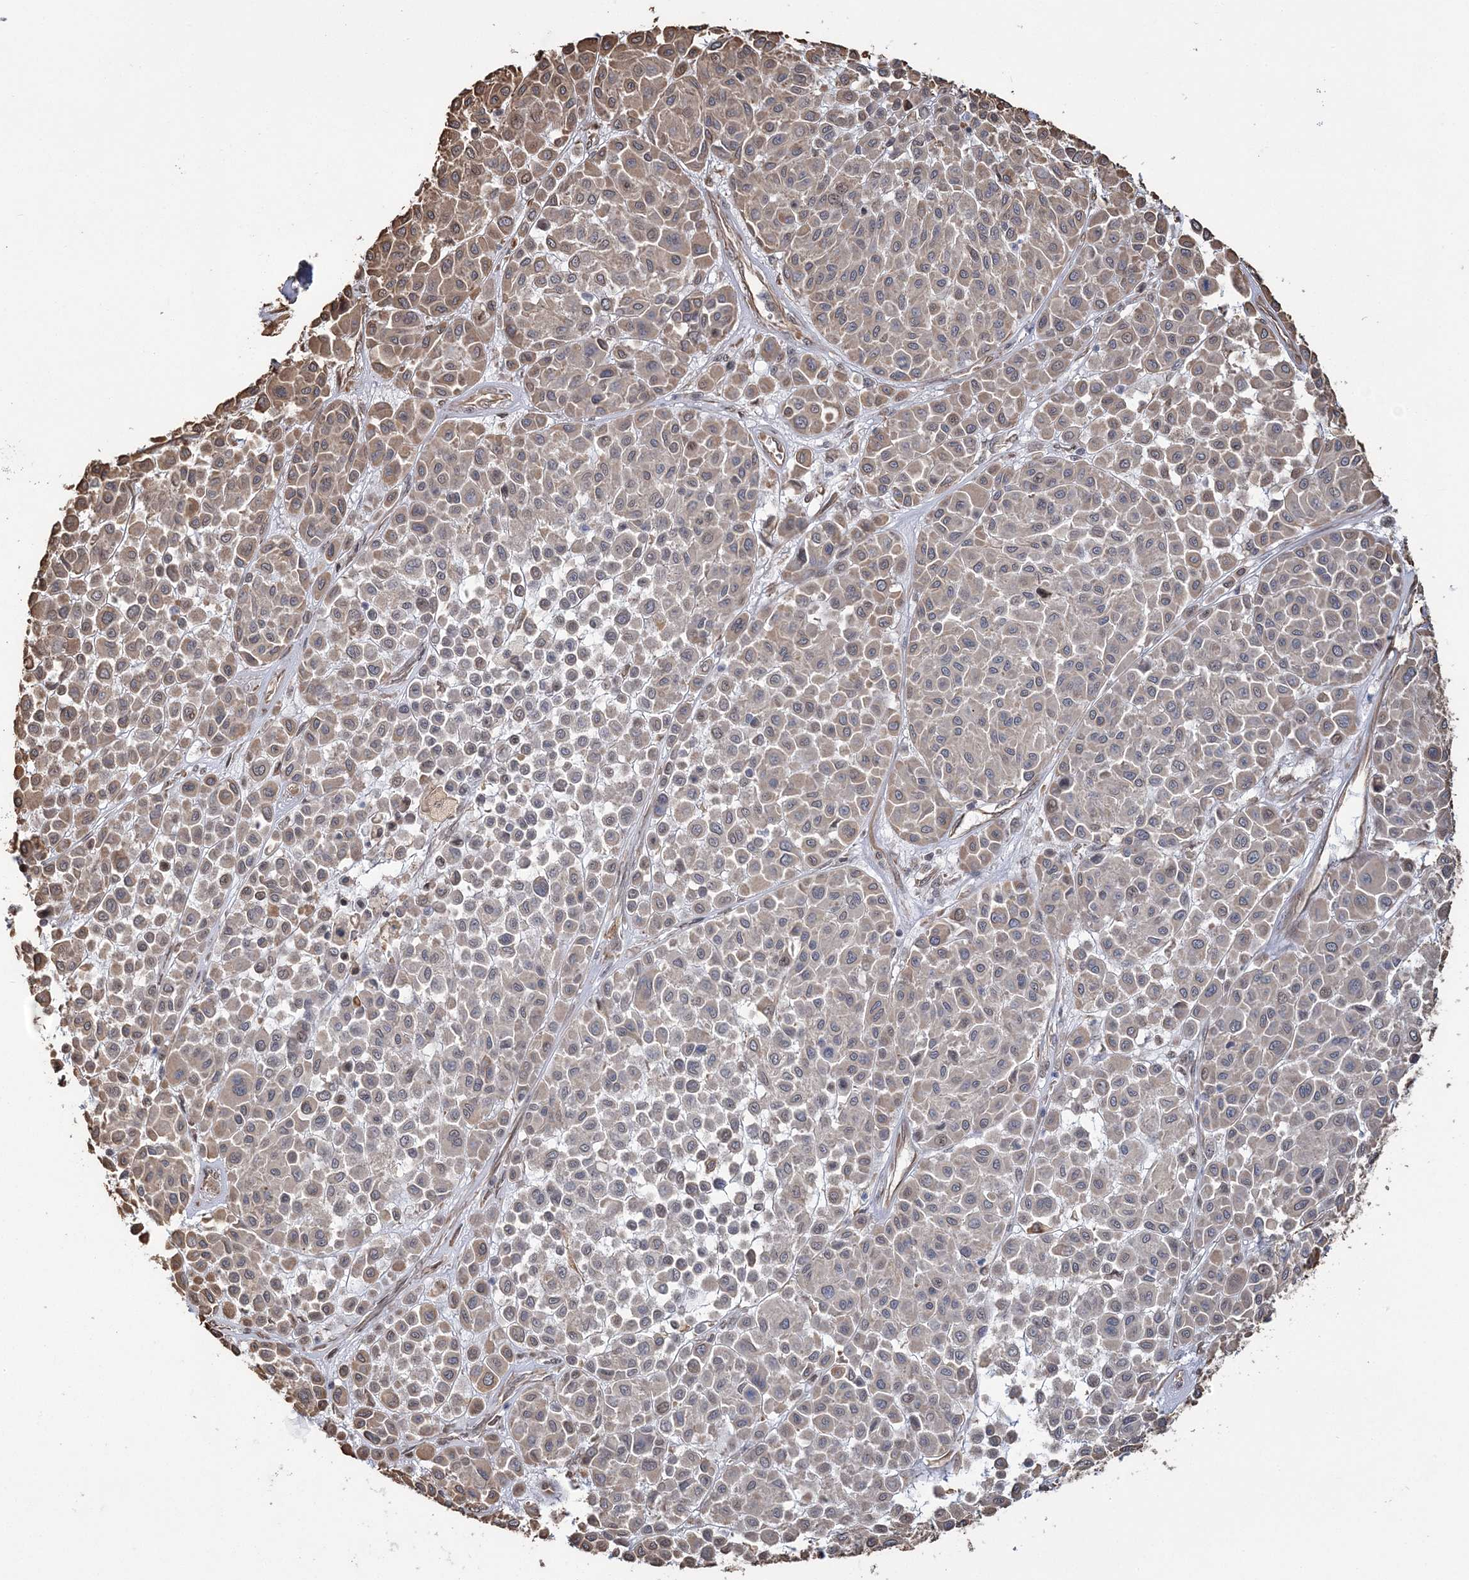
{"staining": {"intensity": "weak", "quantity": "25%-75%", "location": "cytoplasmic/membranous"}, "tissue": "melanoma", "cell_type": "Tumor cells", "image_type": "cancer", "snomed": [{"axis": "morphology", "description": "Malignant melanoma, Metastatic site"}, {"axis": "topography", "description": "Soft tissue"}], "caption": "A photomicrograph showing weak cytoplasmic/membranous positivity in approximately 25%-75% of tumor cells in melanoma, as visualized by brown immunohistochemical staining.", "gene": "ATP11B", "patient": {"sex": "male", "age": 41}}